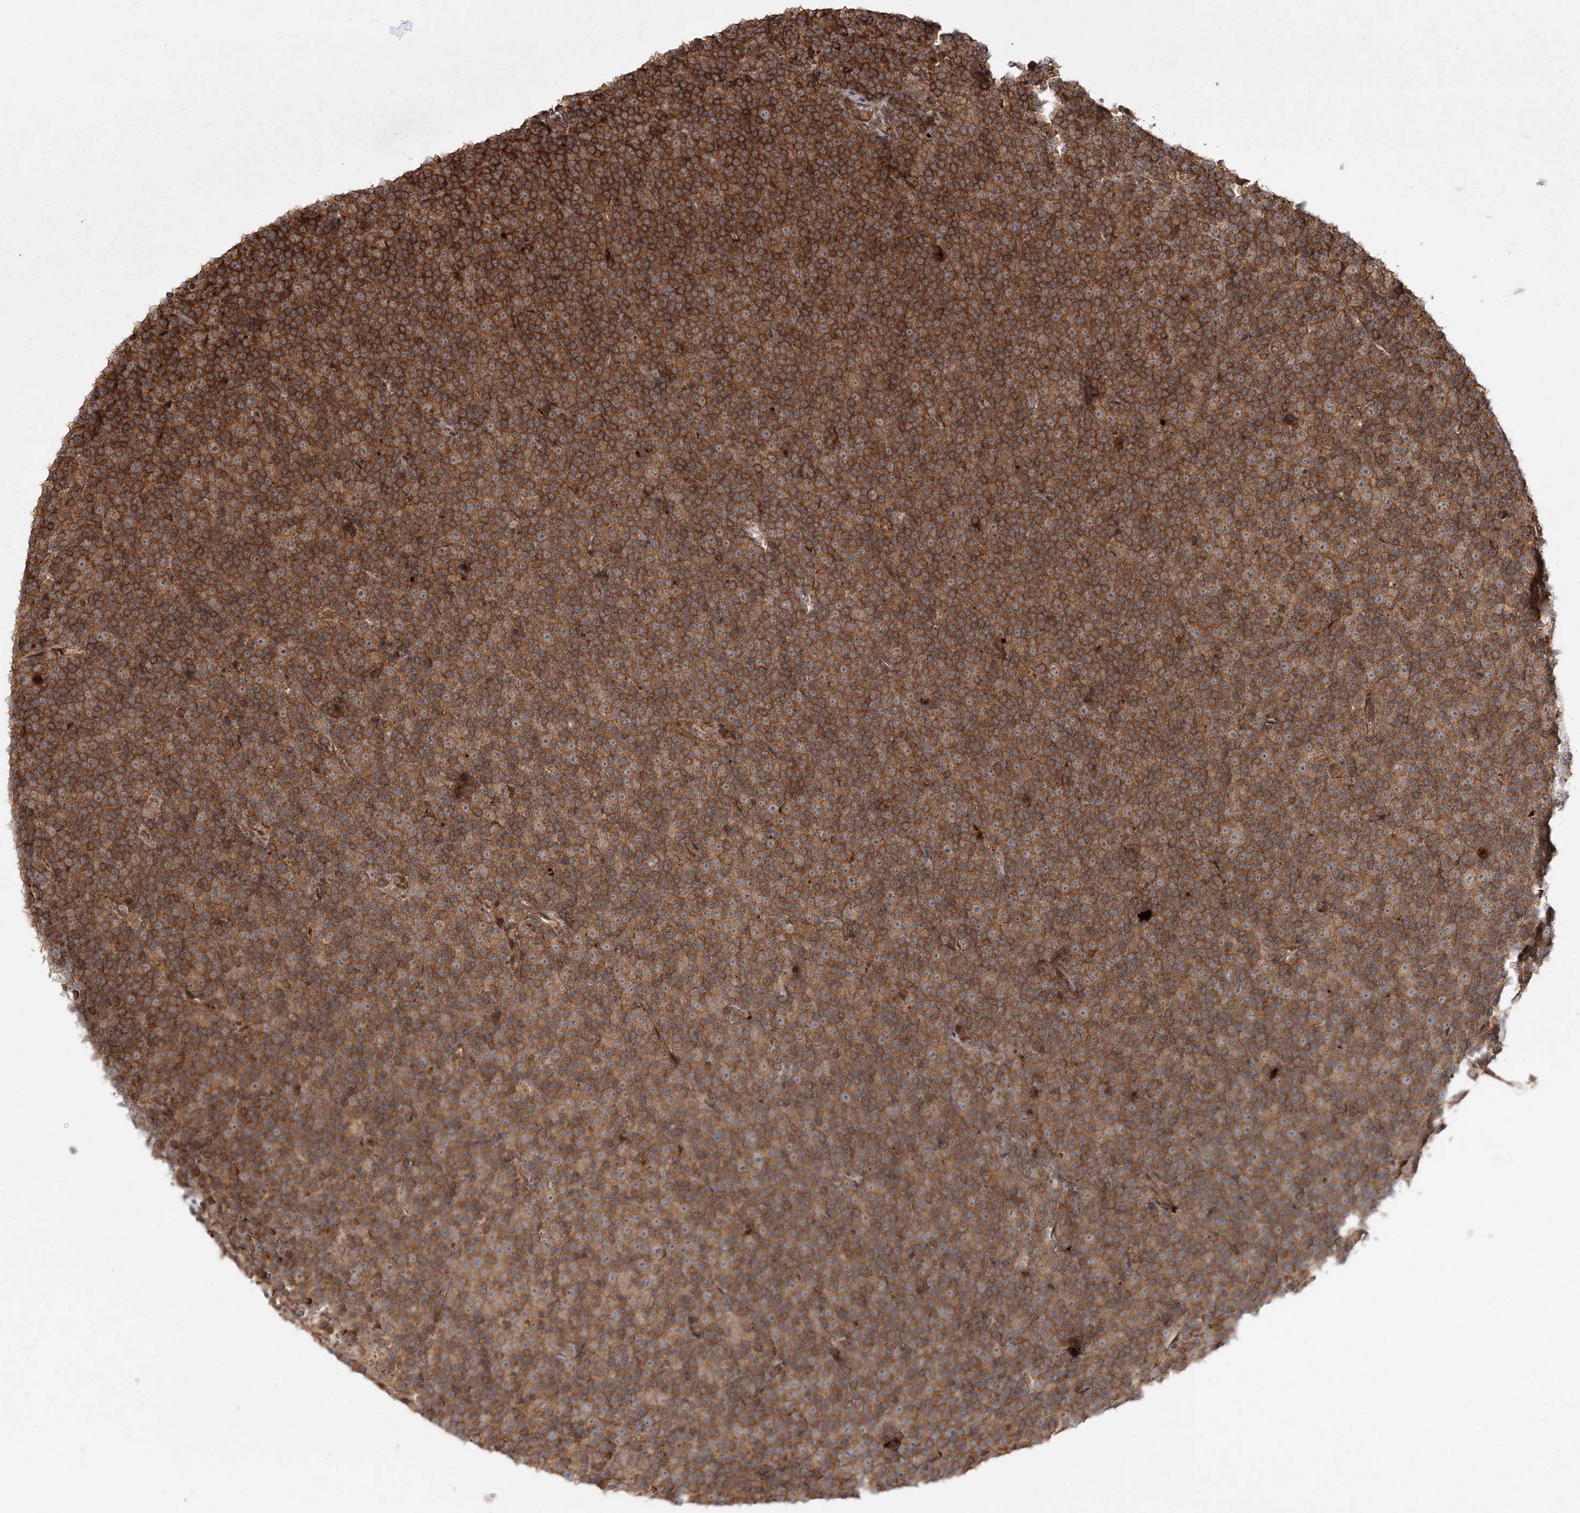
{"staining": {"intensity": "moderate", "quantity": ">75%", "location": "cytoplasmic/membranous"}, "tissue": "lymphoma", "cell_type": "Tumor cells", "image_type": "cancer", "snomed": [{"axis": "morphology", "description": "Malignant lymphoma, non-Hodgkin's type, Low grade"}, {"axis": "topography", "description": "Lymph node"}], "caption": "Immunohistochemical staining of human lymphoma displays medium levels of moderate cytoplasmic/membranous protein expression in approximately >75% of tumor cells. Nuclei are stained in blue.", "gene": "MDFIC", "patient": {"sex": "female", "age": 67}}